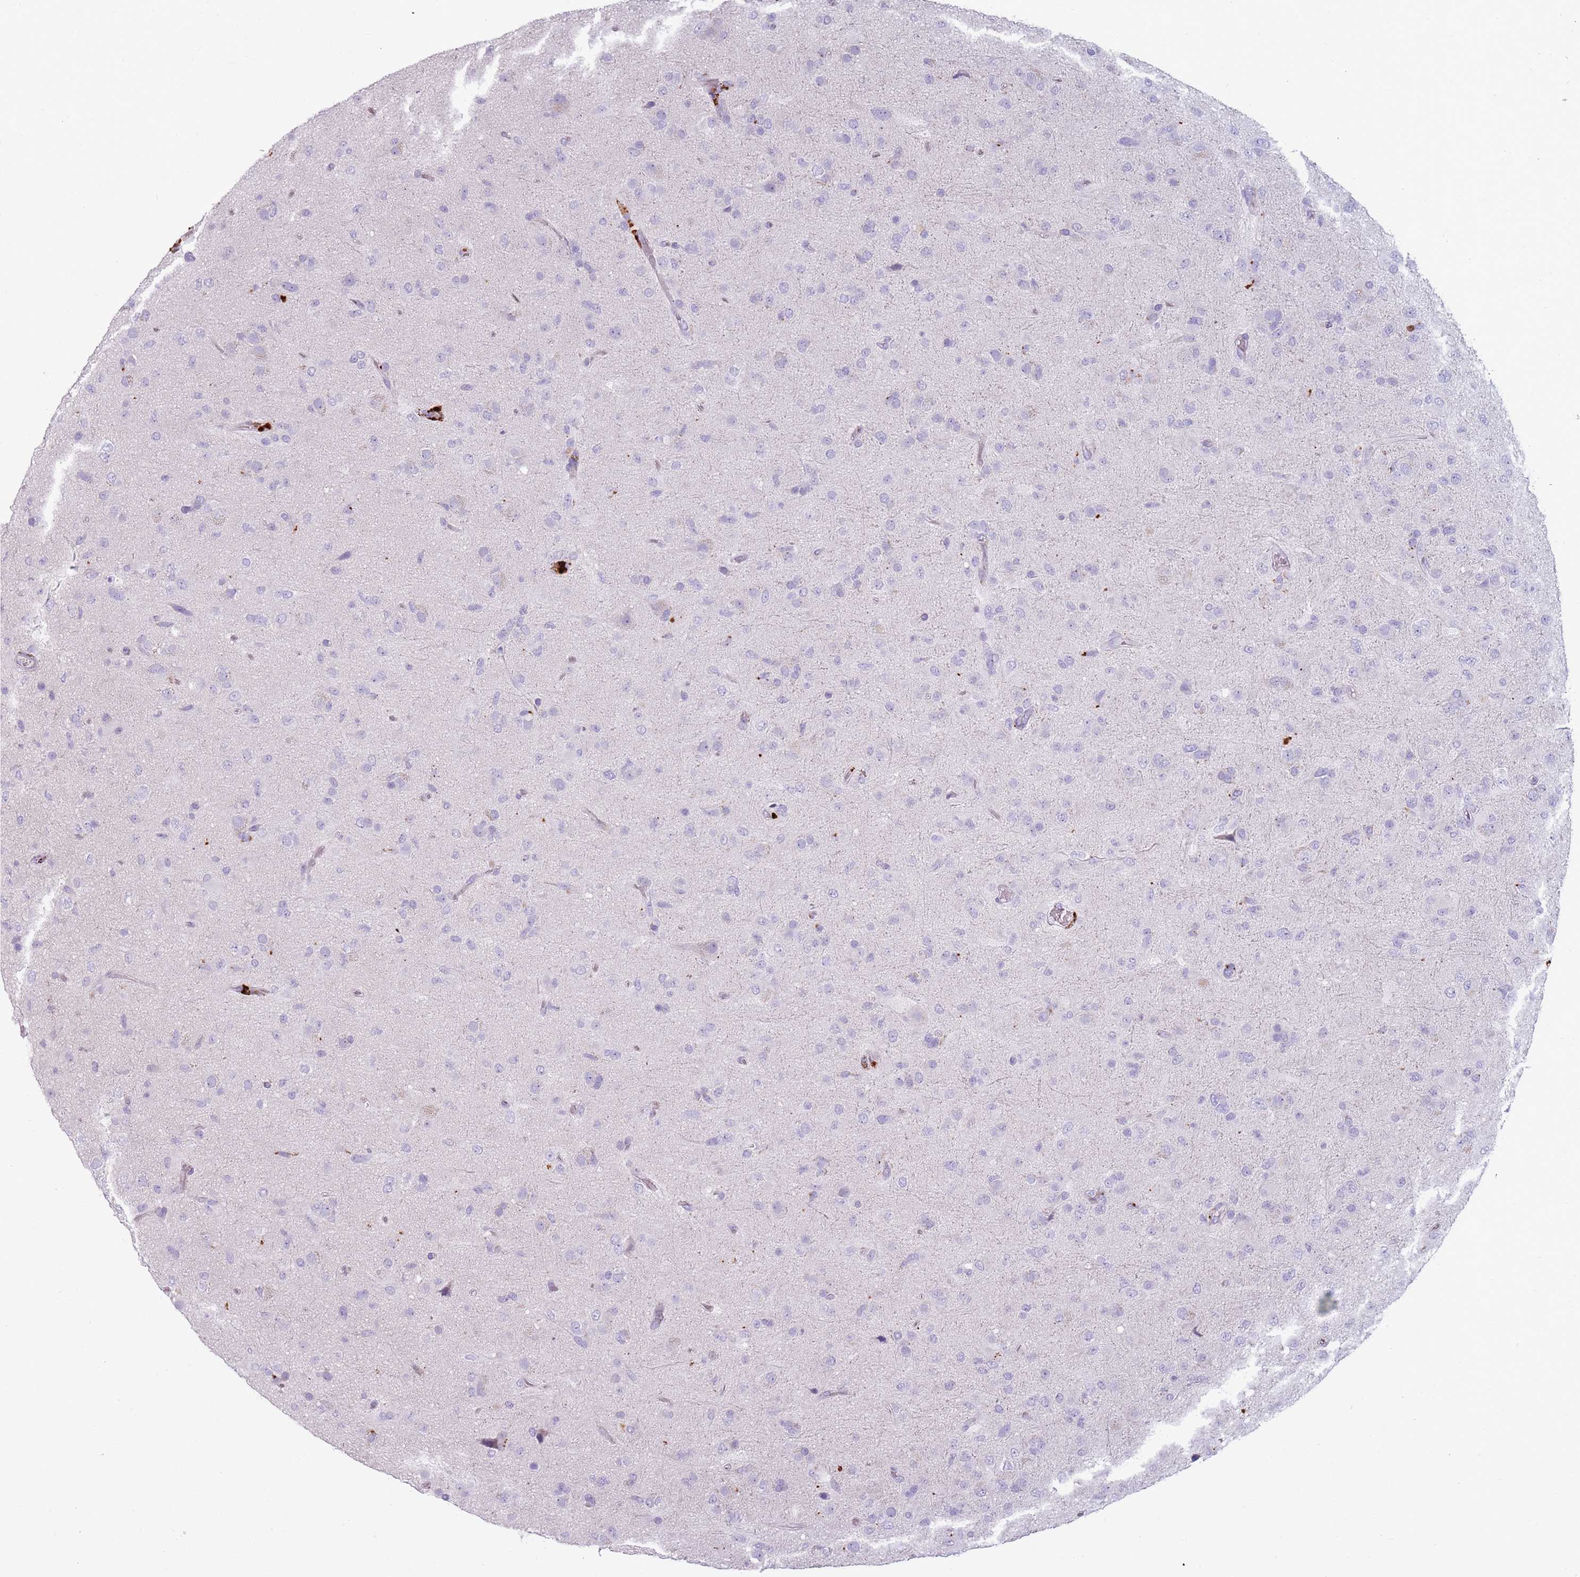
{"staining": {"intensity": "negative", "quantity": "none", "location": "none"}, "tissue": "glioma", "cell_type": "Tumor cells", "image_type": "cancer", "snomed": [{"axis": "morphology", "description": "Glioma, malignant, Low grade"}, {"axis": "topography", "description": "Brain"}], "caption": "This is a photomicrograph of immunohistochemistry (IHC) staining of glioma, which shows no positivity in tumor cells.", "gene": "NWD2", "patient": {"sex": "male", "age": 65}}